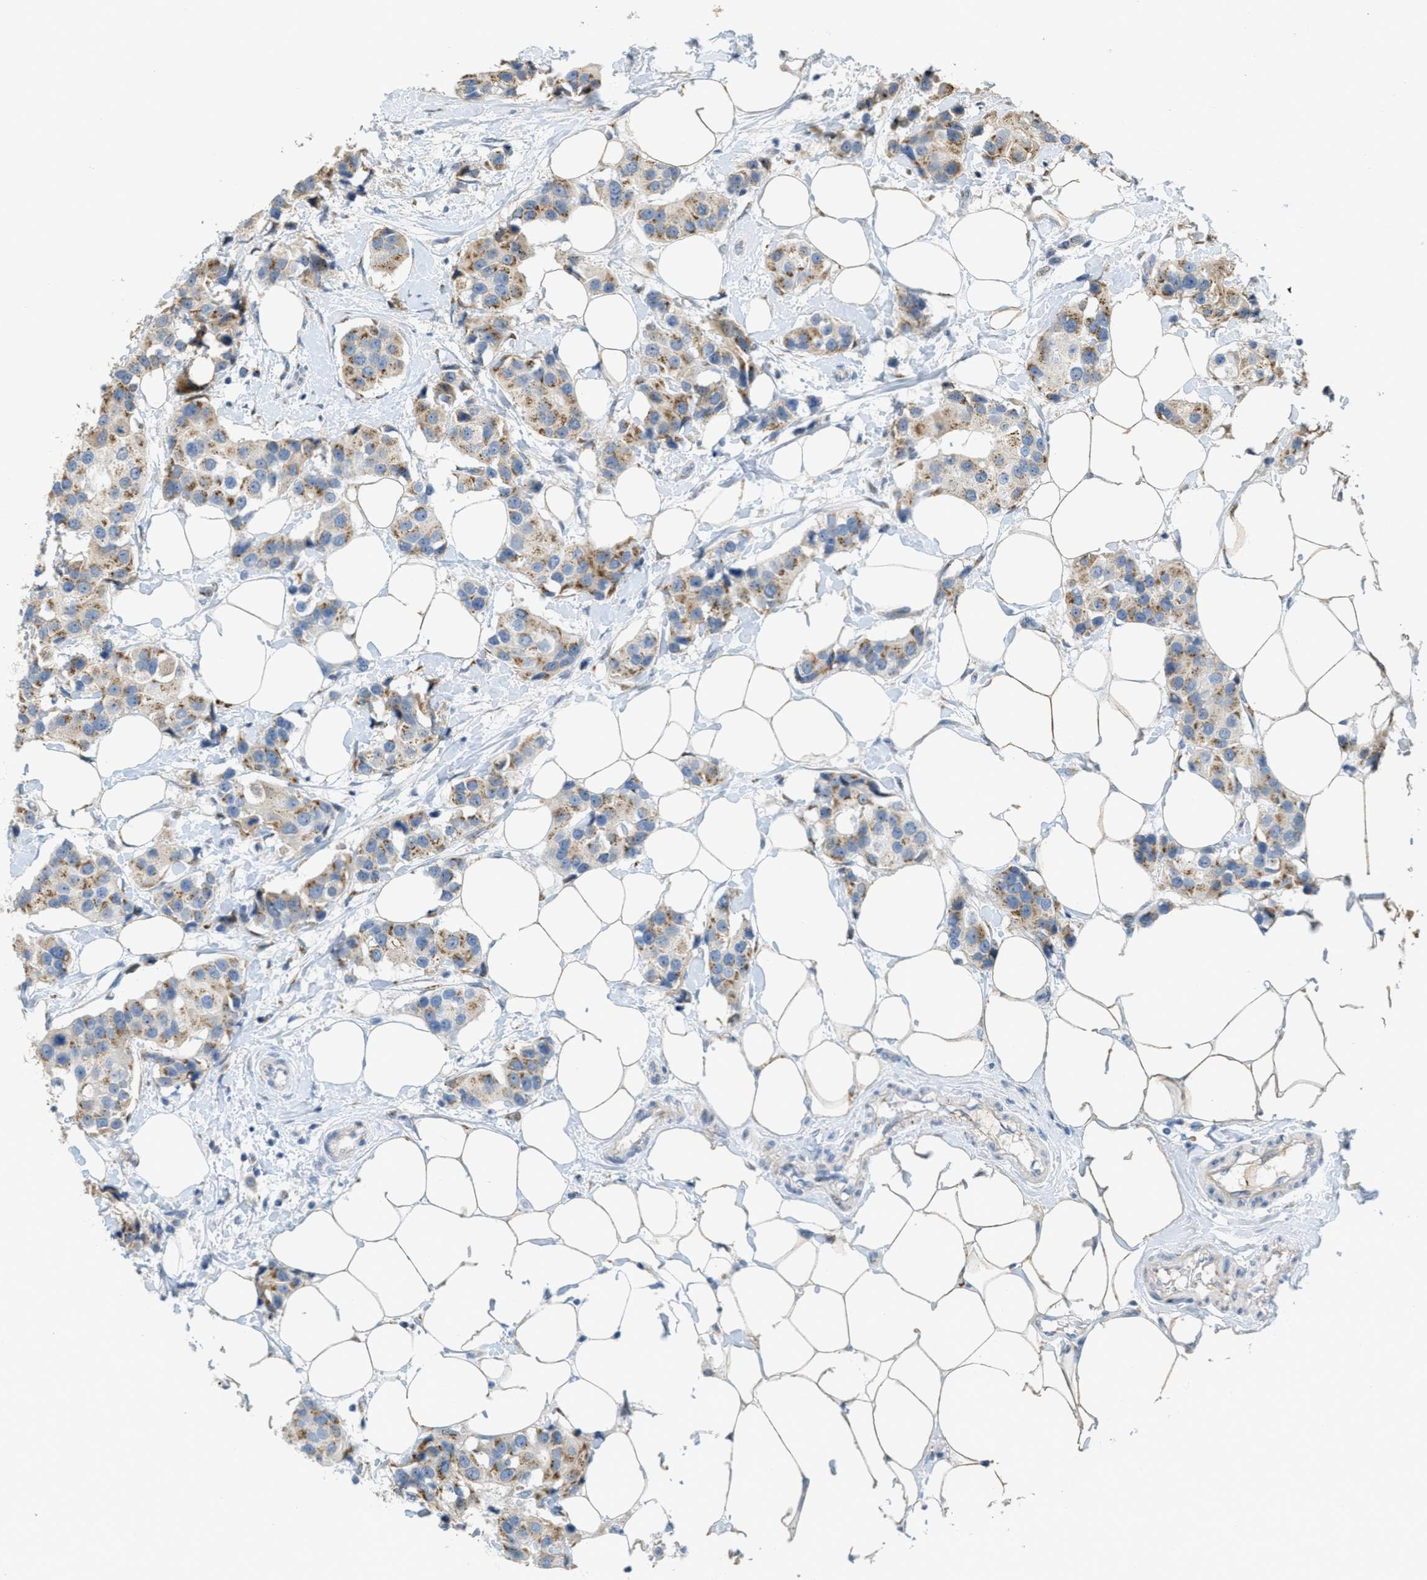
{"staining": {"intensity": "moderate", "quantity": ">75%", "location": "cytoplasmic/membranous"}, "tissue": "breast cancer", "cell_type": "Tumor cells", "image_type": "cancer", "snomed": [{"axis": "morphology", "description": "Normal tissue, NOS"}, {"axis": "morphology", "description": "Duct carcinoma"}, {"axis": "topography", "description": "Breast"}], "caption": "Immunohistochemistry image of neoplastic tissue: breast cancer (invasive ductal carcinoma) stained using immunohistochemistry (IHC) demonstrates medium levels of moderate protein expression localized specifically in the cytoplasmic/membranous of tumor cells, appearing as a cytoplasmic/membranous brown color.", "gene": "ZFPL1", "patient": {"sex": "female", "age": 39}}